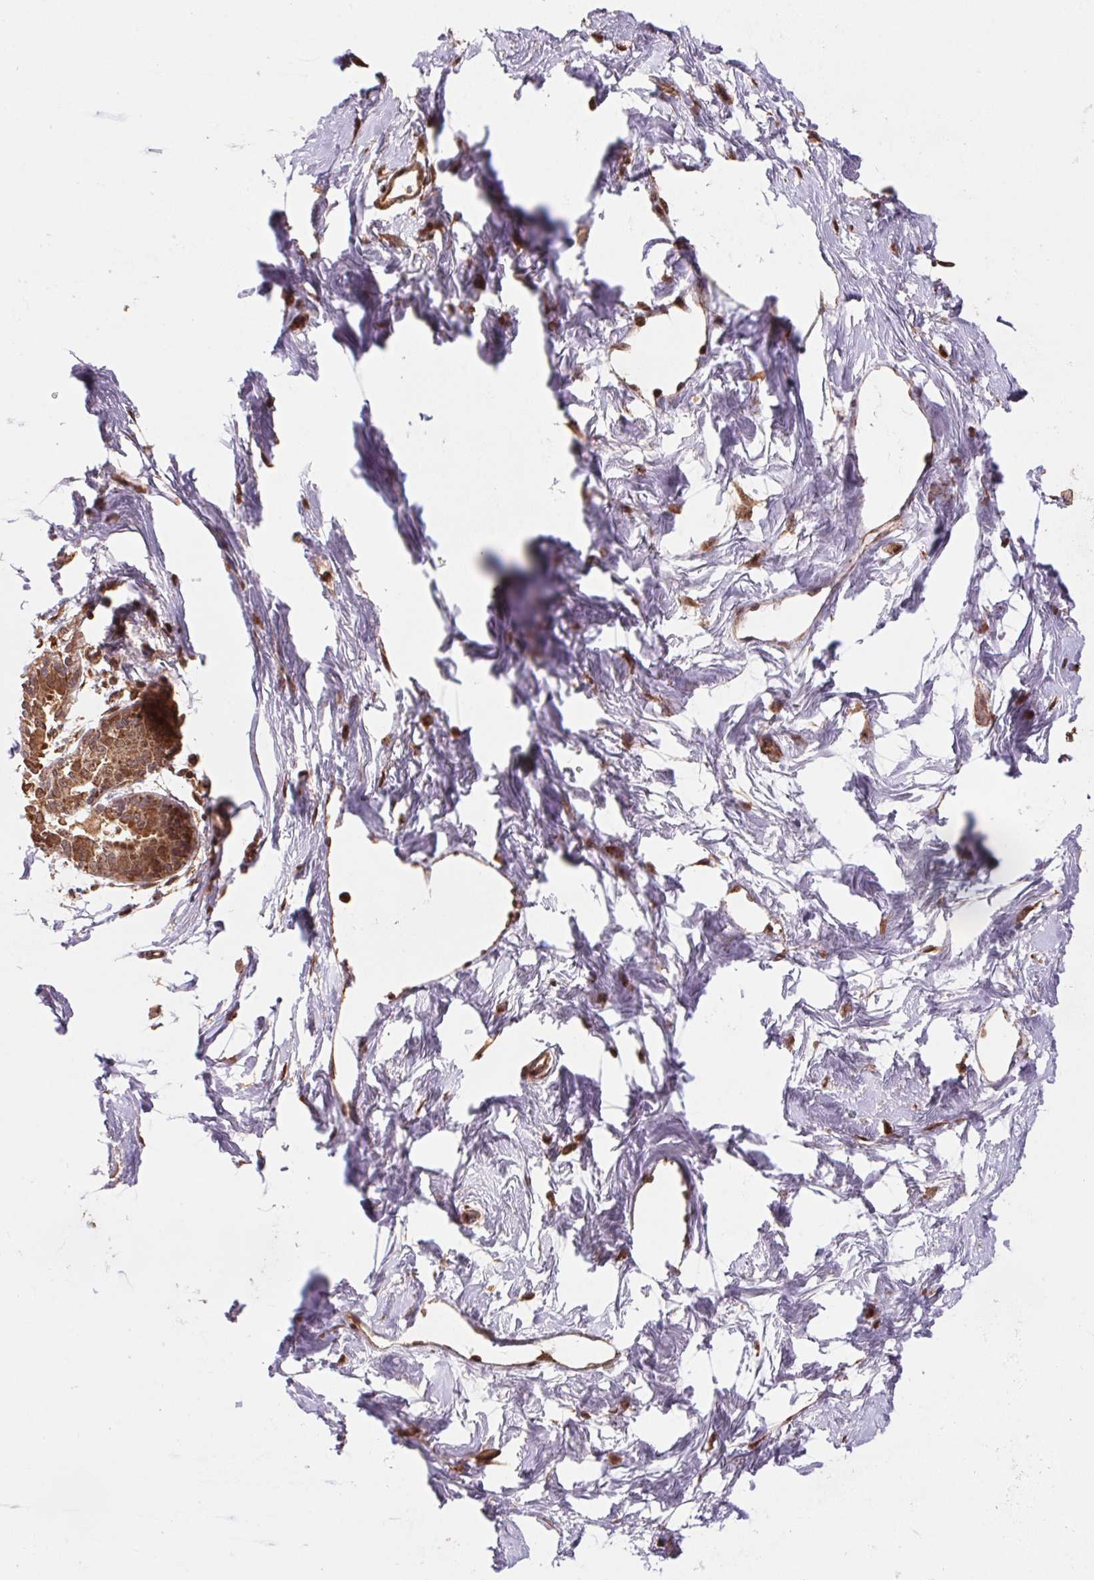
{"staining": {"intensity": "weak", "quantity": ">75%", "location": "cytoplasmic/membranous"}, "tissue": "breast", "cell_type": "Adipocytes", "image_type": "normal", "snomed": [{"axis": "morphology", "description": "Normal tissue, NOS"}, {"axis": "topography", "description": "Breast"}], "caption": "Immunohistochemistry (IHC) image of normal breast: breast stained using immunohistochemistry (IHC) displays low levels of weak protein expression localized specifically in the cytoplasmic/membranous of adipocytes, appearing as a cytoplasmic/membranous brown color.", "gene": "PDHA1", "patient": {"sex": "female", "age": 45}}